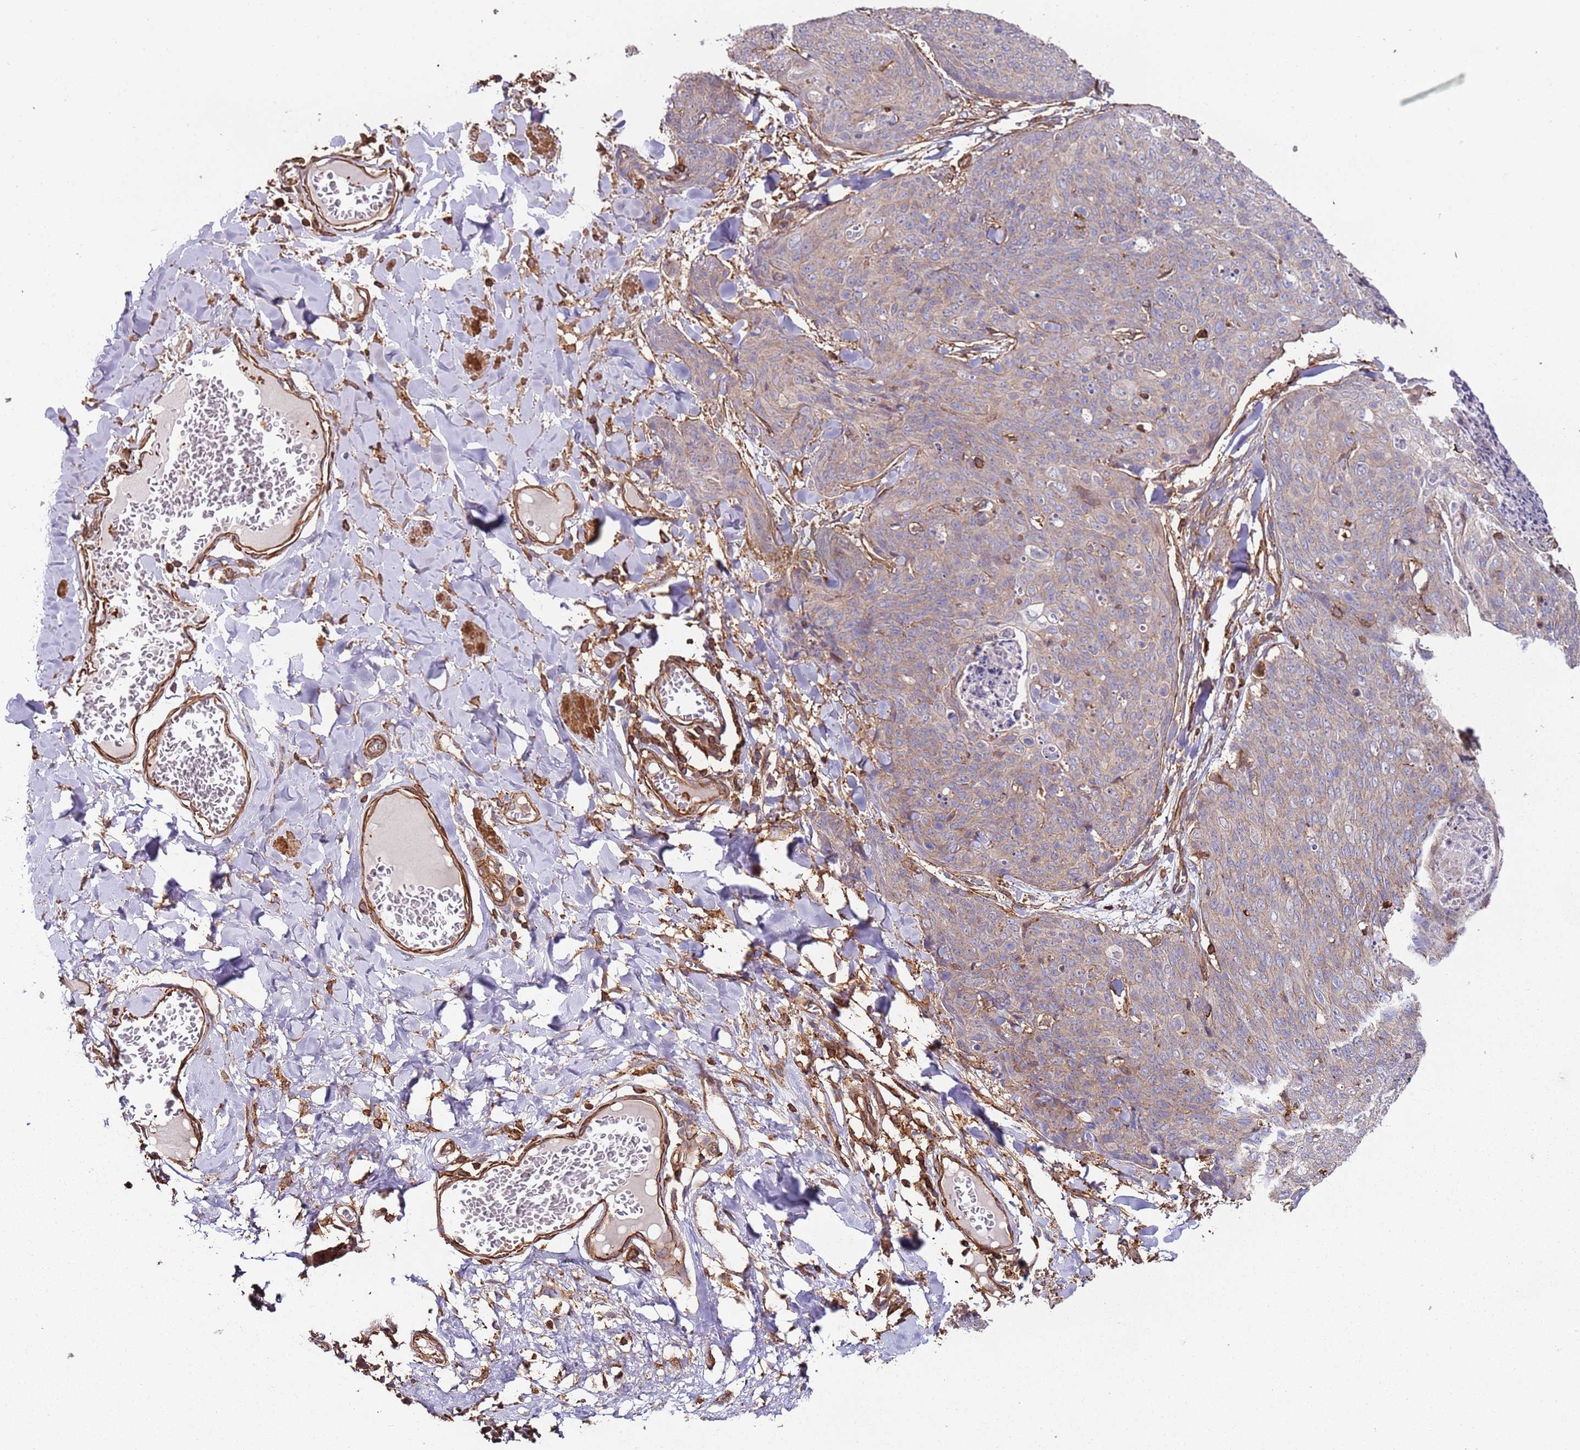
{"staining": {"intensity": "weak", "quantity": "25%-75%", "location": "cytoplasmic/membranous"}, "tissue": "skin cancer", "cell_type": "Tumor cells", "image_type": "cancer", "snomed": [{"axis": "morphology", "description": "Squamous cell carcinoma, NOS"}, {"axis": "topography", "description": "Skin"}, {"axis": "topography", "description": "Vulva"}], "caption": "Immunohistochemistry (IHC) image of skin cancer stained for a protein (brown), which shows low levels of weak cytoplasmic/membranous expression in about 25%-75% of tumor cells.", "gene": "CYP2U1", "patient": {"sex": "female", "age": 85}}